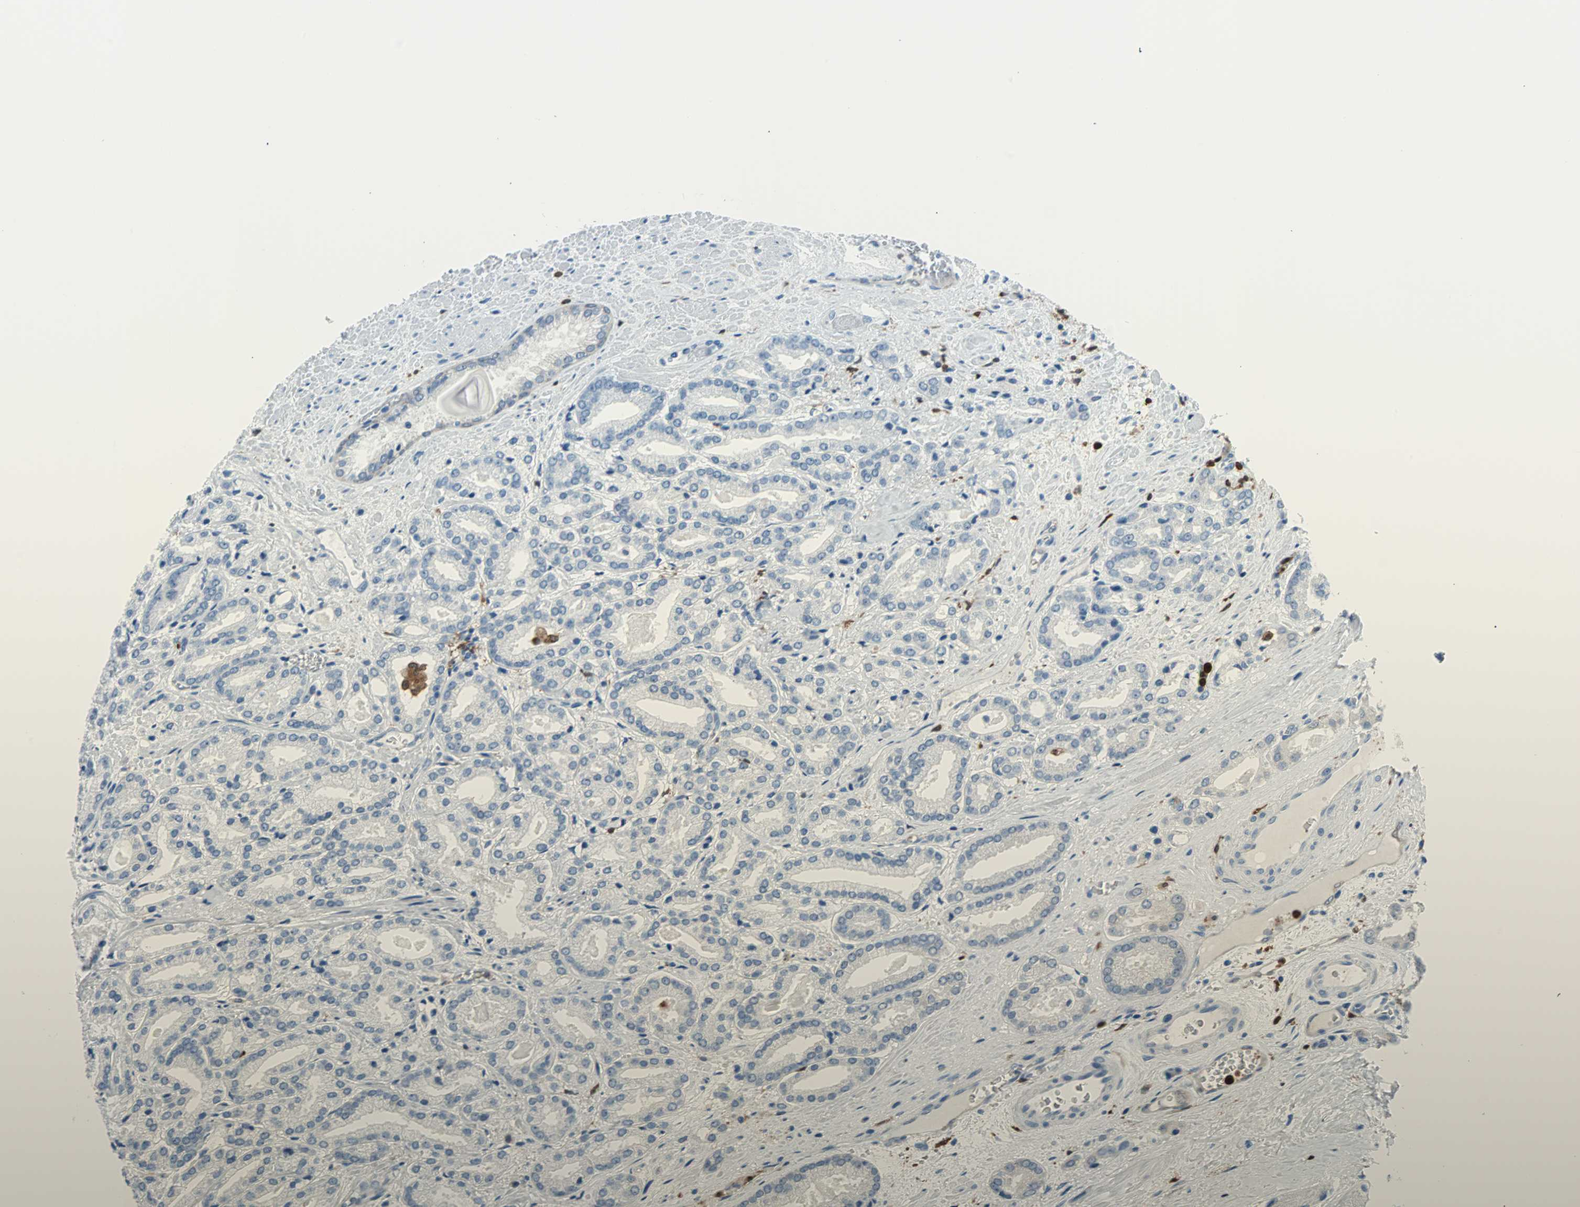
{"staining": {"intensity": "negative", "quantity": "none", "location": "none"}, "tissue": "prostate cancer", "cell_type": "Tumor cells", "image_type": "cancer", "snomed": [{"axis": "morphology", "description": "Adenocarcinoma, Low grade"}, {"axis": "topography", "description": "Prostate"}], "caption": "Image shows no protein positivity in tumor cells of adenocarcinoma (low-grade) (prostate) tissue.", "gene": "SYK", "patient": {"sex": "male", "age": 59}}